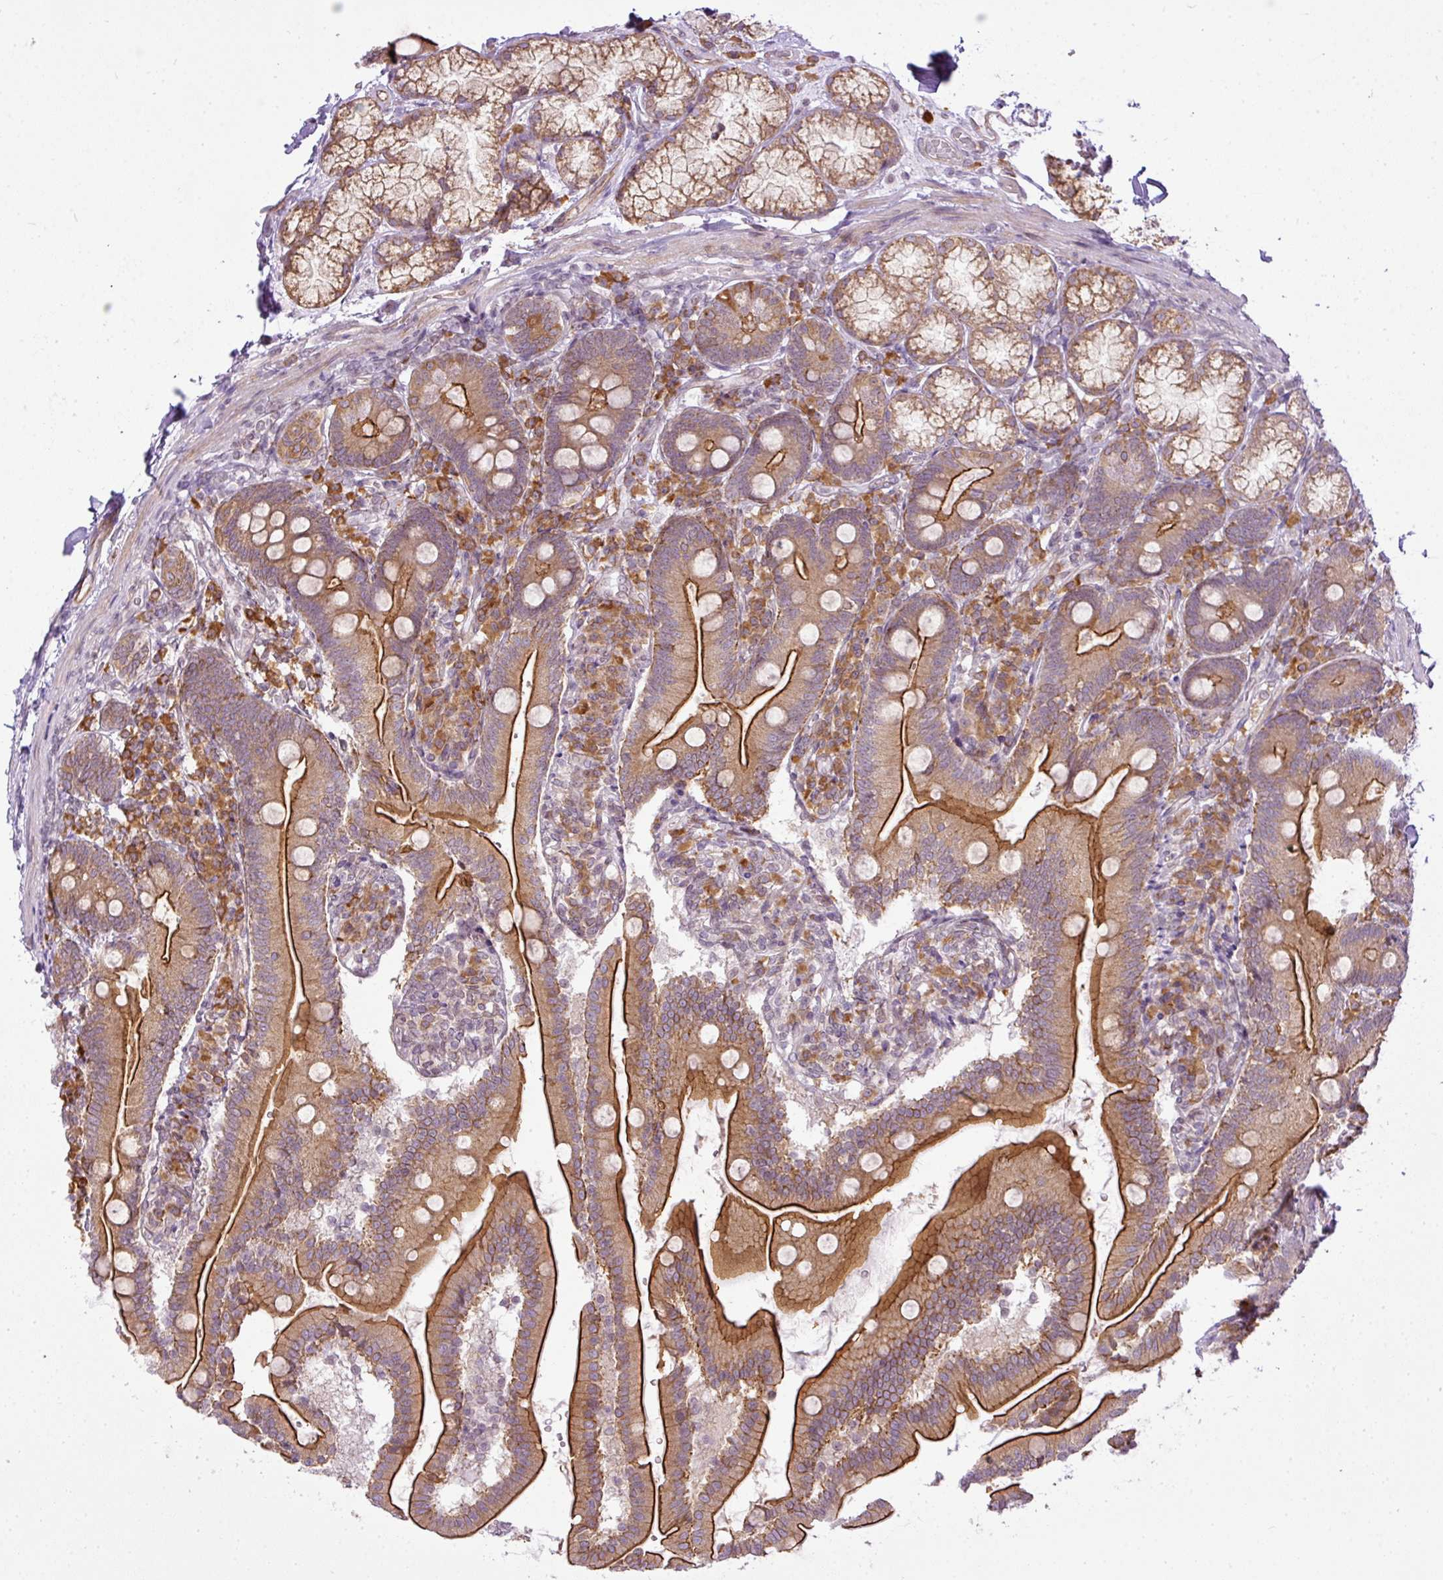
{"staining": {"intensity": "strong", "quantity": "25%-75%", "location": "cytoplasmic/membranous"}, "tissue": "duodenum", "cell_type": "Glandular cells", "image_type": "normal", "snomed": [{"axis": "morphology", "description": "Normal tissue, NOS"}, {"axis": "topography", "description": "Duodenum"}], "caption": "Duodenum was stained to show a protein in brown. There is high levels of strong cytoplasmic/membranous staining in about 25%-75% of glandular cells. Immunohistochemistry stains the protein in brown and the nuclei are stained blue.", "gene": "COX18", "patient": {"sex": "female", "age": 67}}